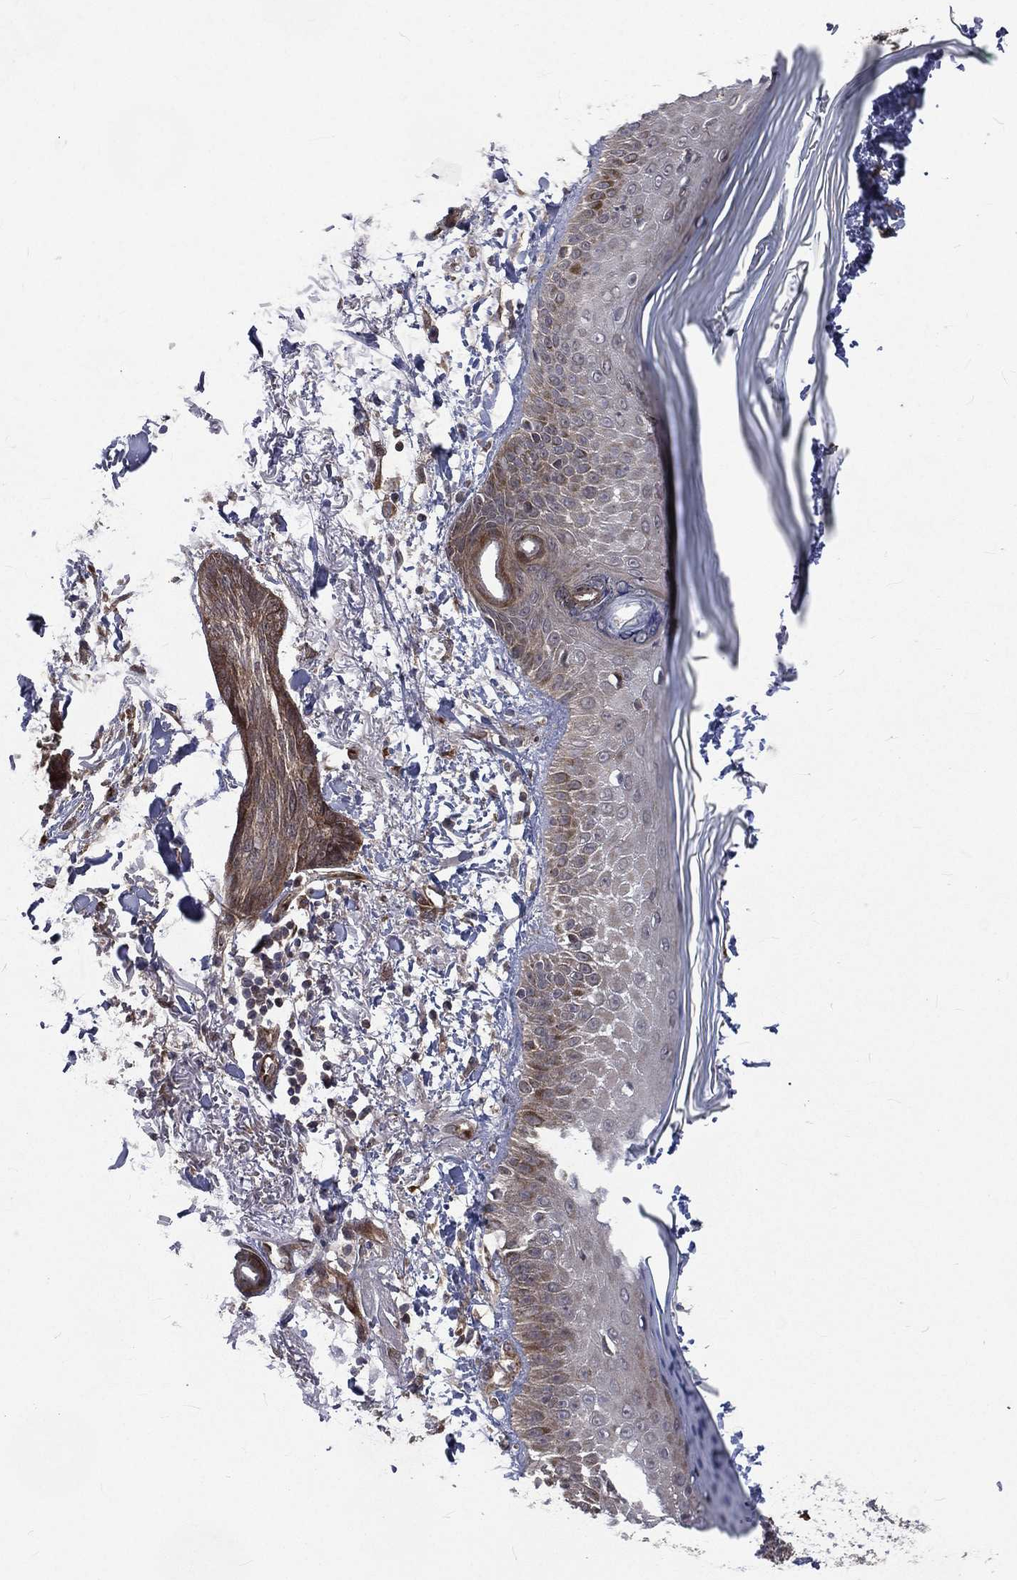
{"staining": {"intensity": "negative", "quantity": "none", "location": "none"}, "tissue": "skin cancer", "cell_type": "Tumor cells", "image_type": "cancer", "snomed": [{"axis": "morphology", "description": "Normal tissue, NOS"}, {"axis": "morphology", "description": "Basal cell carcinoma"}, {"axis": "topography", "description": "Skin"}], "caption": "Immunohistochemical staining of human skin cancer (basal cell carcinoma) exhibits no significant positivity in tumor cells.", "gene": "ARL3", "patient": {"sex": "male", "age": 84}}